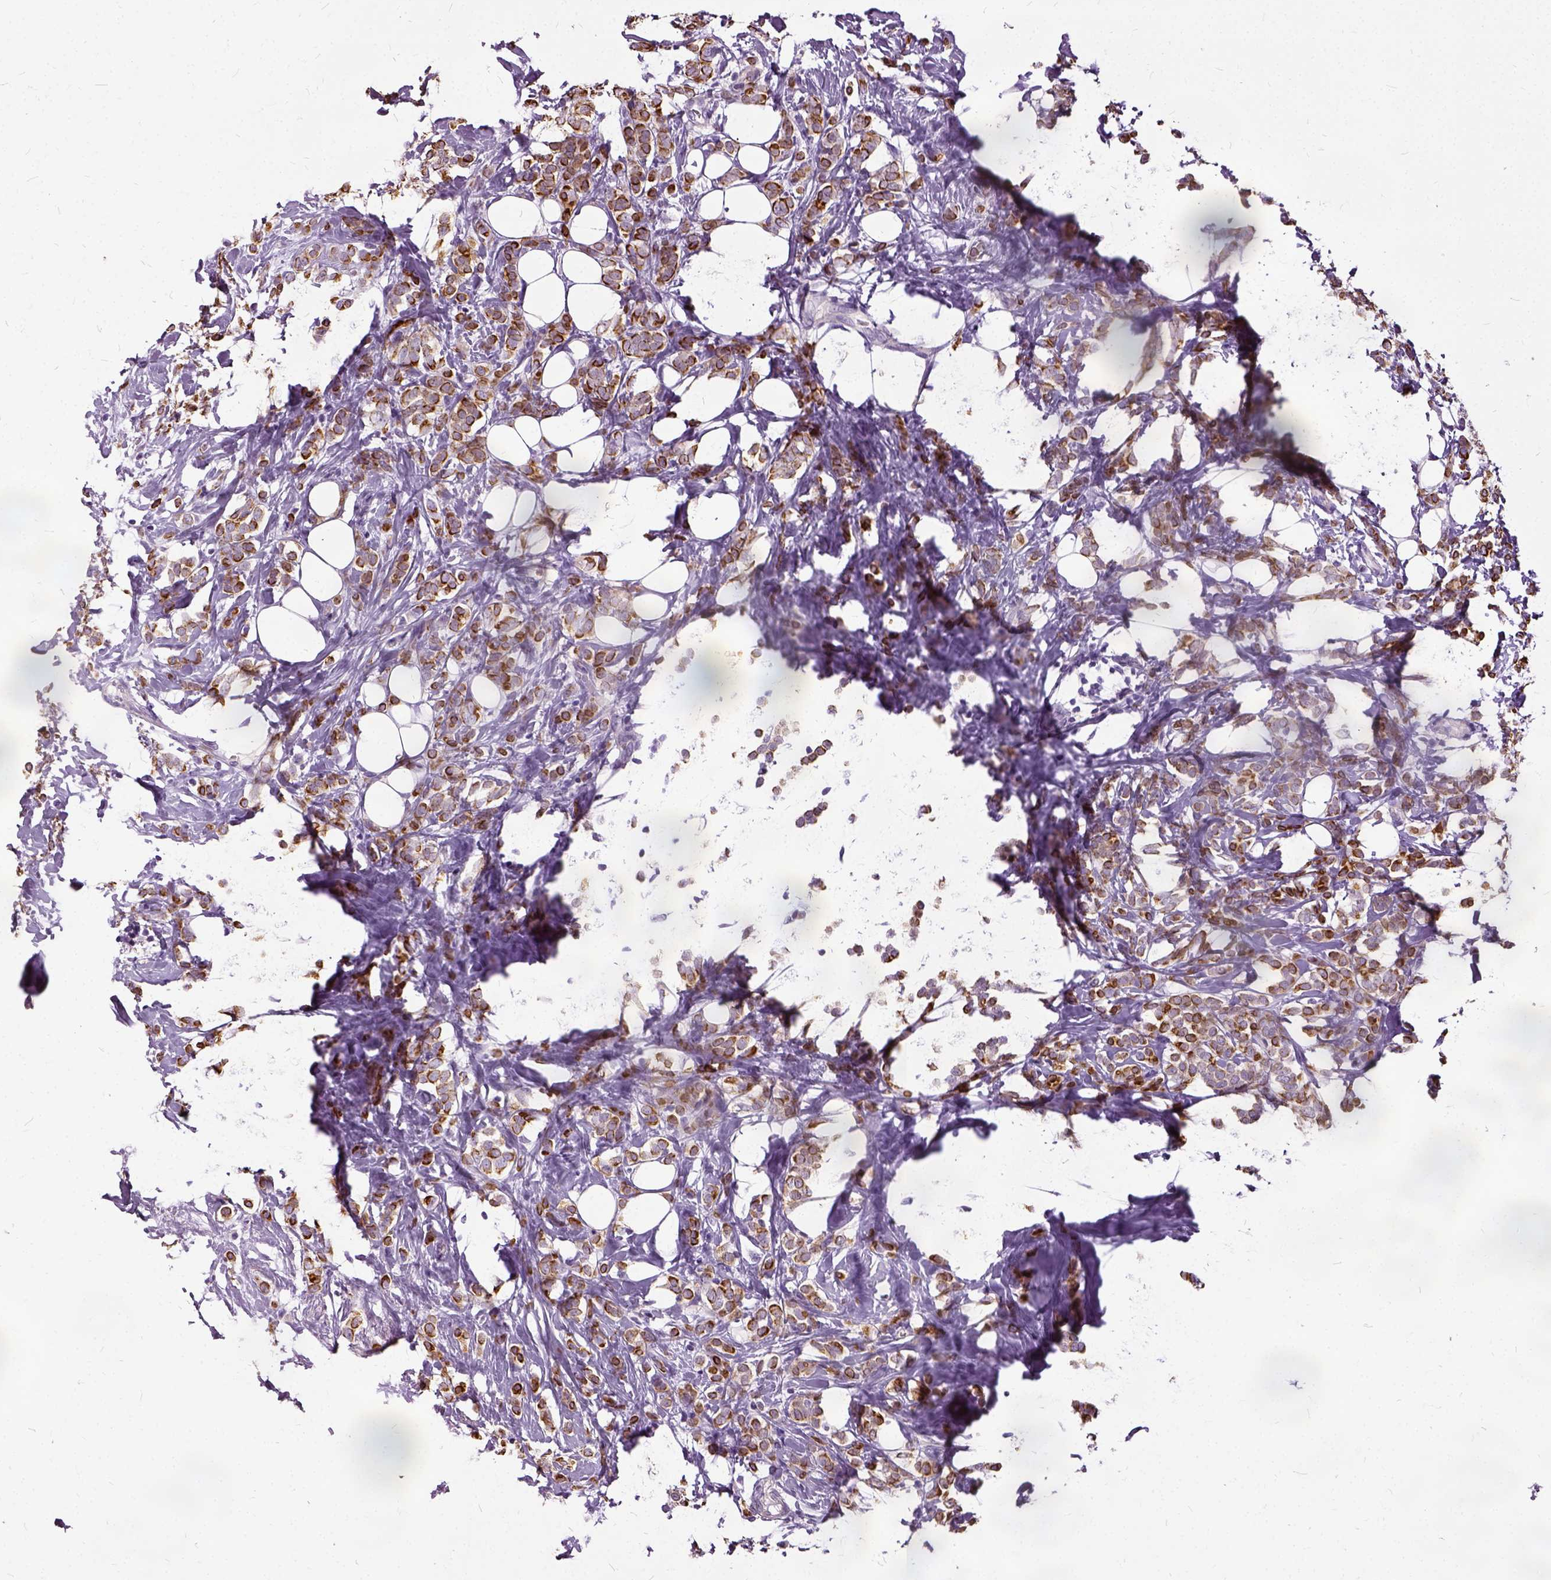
{"staining": {"intensity": "strong", "quantity": ">75%", "location": "cytoplasmic/membranous"}, "tissue": "breast cancer", "cell_type": "Tumor cells", "image_type": "cancer", "snomed": [{"axis": "morphology", "description": "Lobular carcinoma"}, {"axis": "topography", "description": "Breast"}], "caption": "DAB immunohistochemical staining of human breast lobular carcinoma shows strong cytoplasmic/membranous protein staining in approximately >75% of tumor cells.", "gene": "ILRUN", "patient": {"sex": "female", "age": 49}}